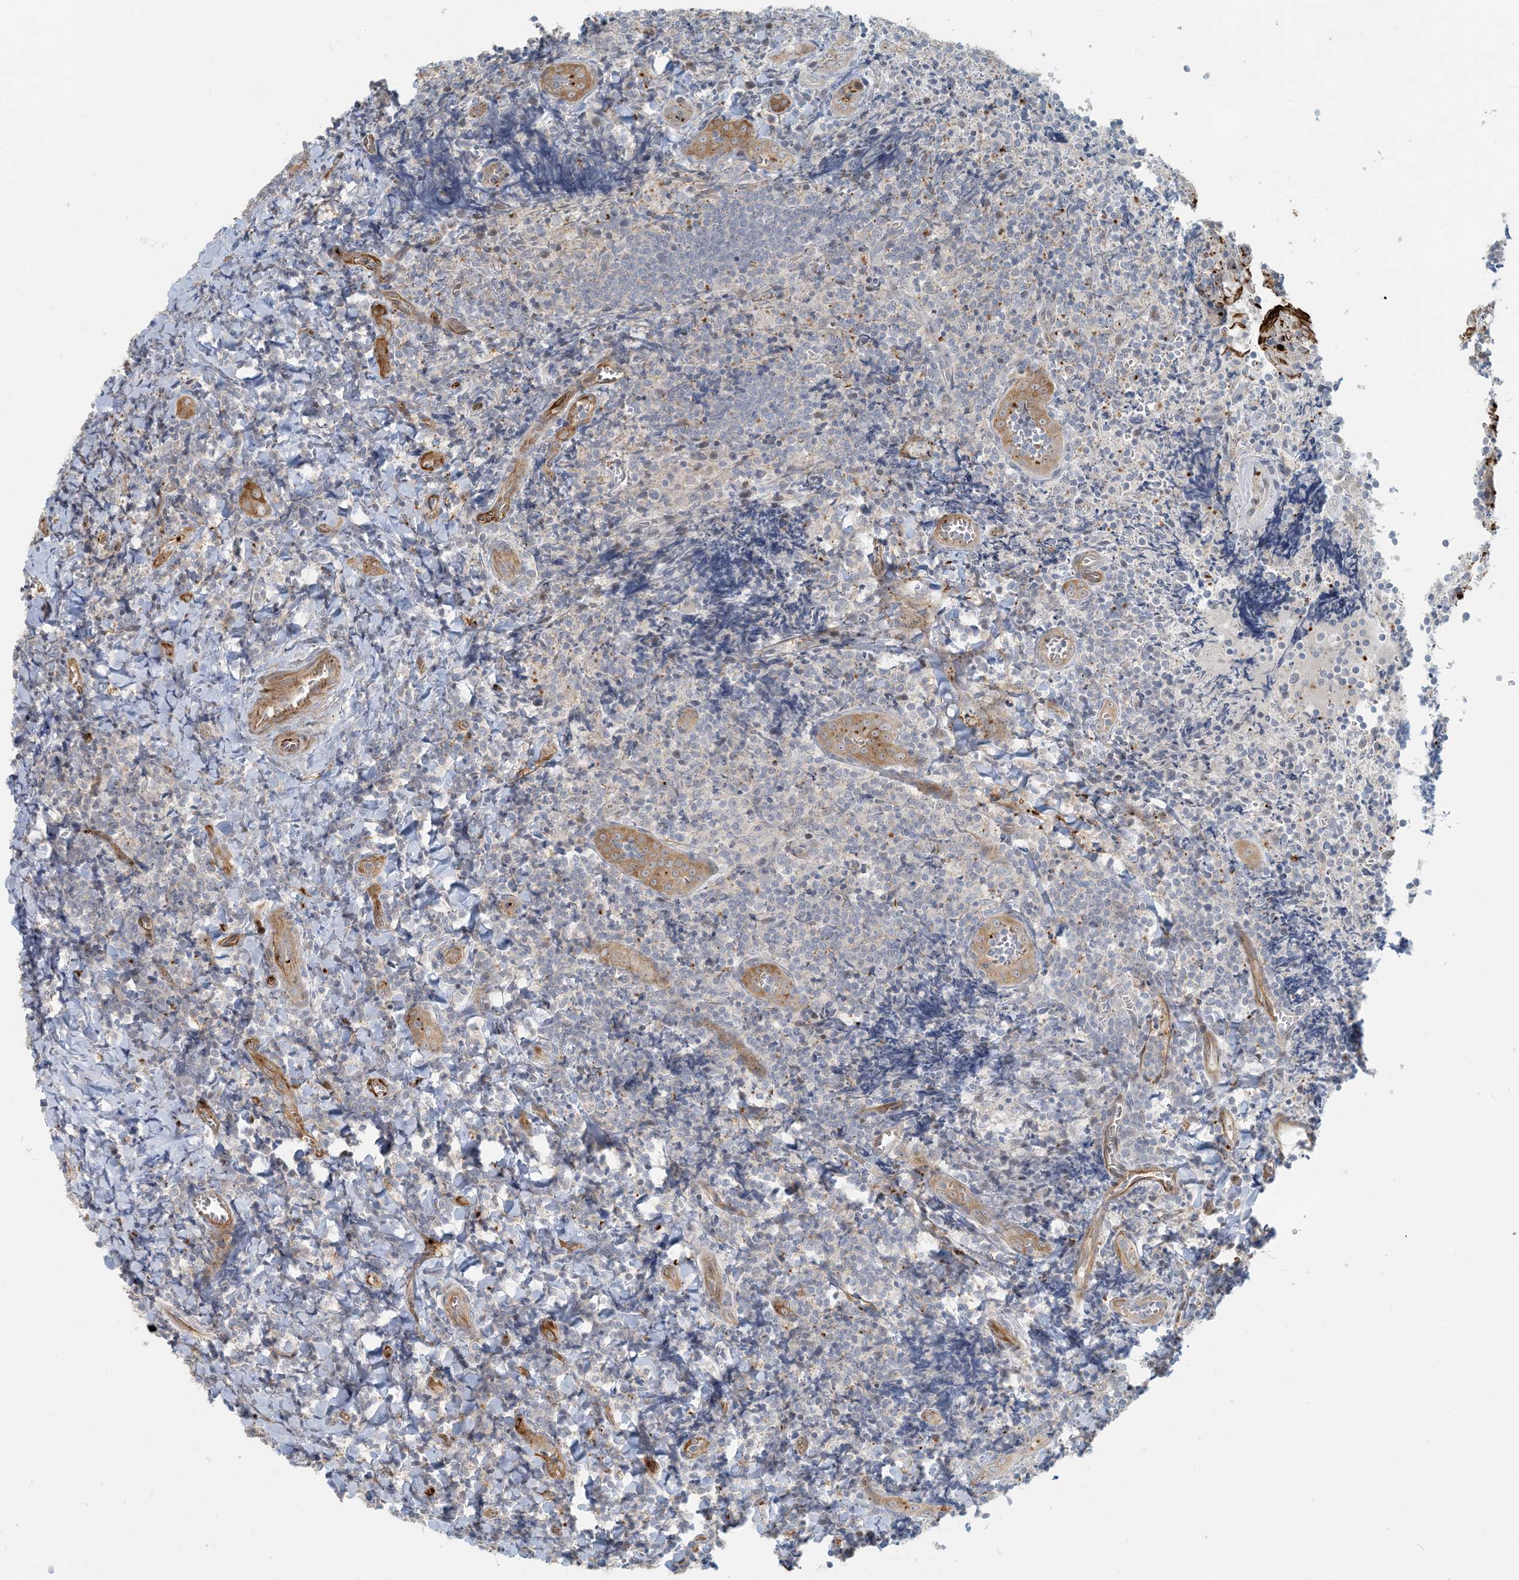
{"staining": {"intensity": "negative", "quantity": "none", "location": "none"}, "tissue": "tonsil", "cell_type": "Non-germinal center cells", "image_type": "normal", "snomed": [{"axis": "morphology", "description": "Normal tissue, NOS"}, {"axis": "topography", "description": "Tonsil"}], "caption": "This is an immunohistochemistry (IHC) photomicrograph of normal human tonsil. There is no positivity in non-germinal center cells.", "gene": "BCORL1", "patient": {"sex": "male", "age": 27}}